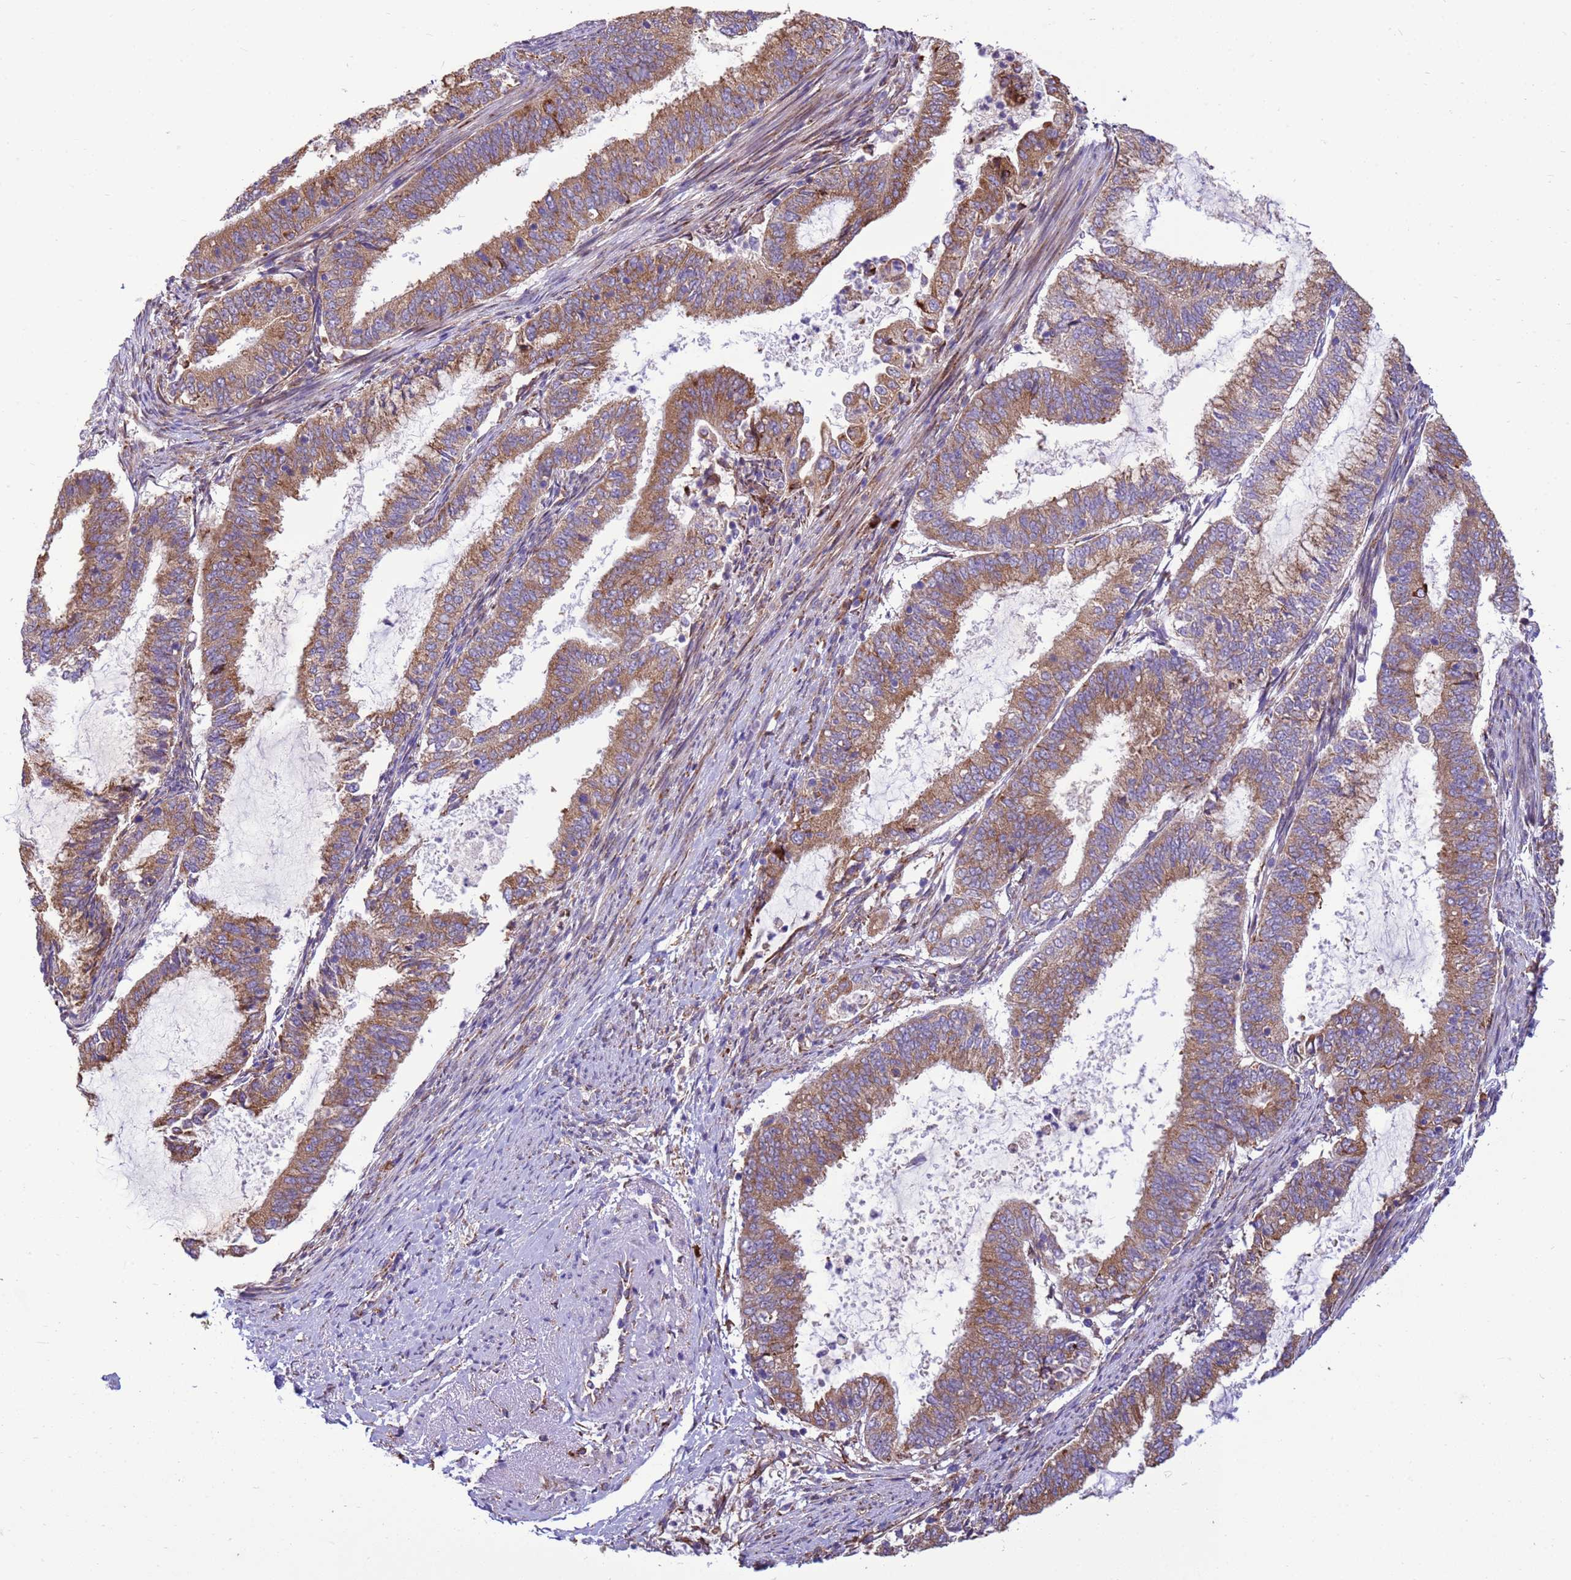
{"staining": {"intensity": "moderate", "quantity": ">75%", "location": "cytoplasmic/membranous"}, "tissue": "endometrial cancer", "cell_type": "Tumor cells", "image_type": "cancer", "snomed": [{"axis": "morphology", "description": "Adenocarcinoma, NOS"}, {"axis": "topography", "description": "Endometrium"}], "caption": "Tumor cells display moderate cytoplasmic/membranous staining in approximately >75% of cells in endometrial cancer (adenocarcinoma).", "gene": "THAP5", "patient": {"sex": "female", "age": 51}}